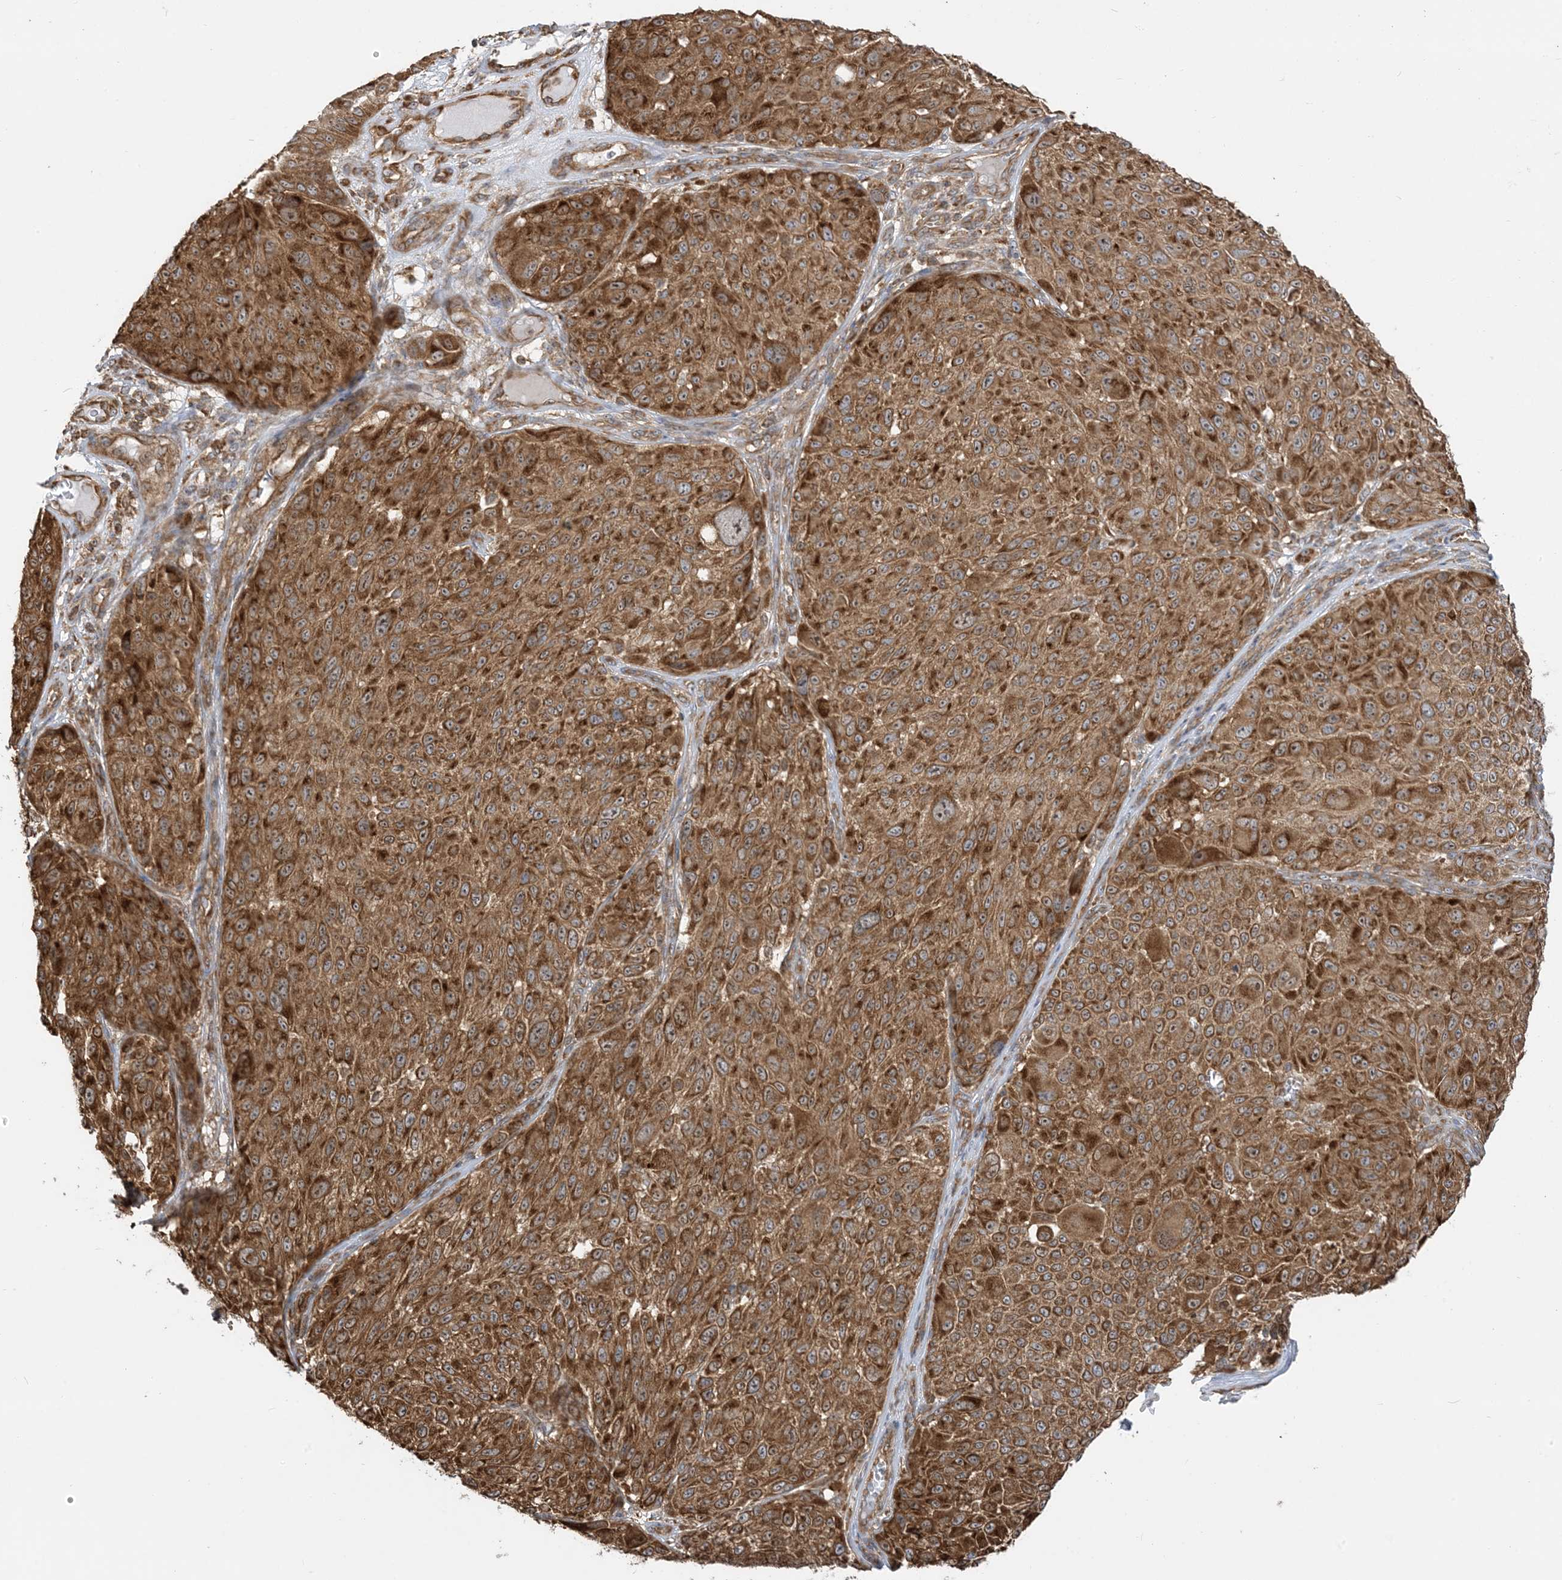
{"staining": {"intensity": "strong", "quantity": ">75%", "location": "cytoplasmic/membranous,nuclear"}, "tissue": "melanoma", "cell_type": "Tumor cells", "image_type": "cancer", "snomed": [{"axis": "morphology", "description": "Malignant melanoma, NOS"}, {"axis": "topography", "description": "Skin"}], "caption": "DAB (3,3'-diaminobenzidine) immunohistochemical staining of human melanoma displays strong cytoplasmic/membranous and nuclear protein expression in about >75% of tumor cells.", "gene": "SRP72", "patient": {"sex": "male", "age": 83}}